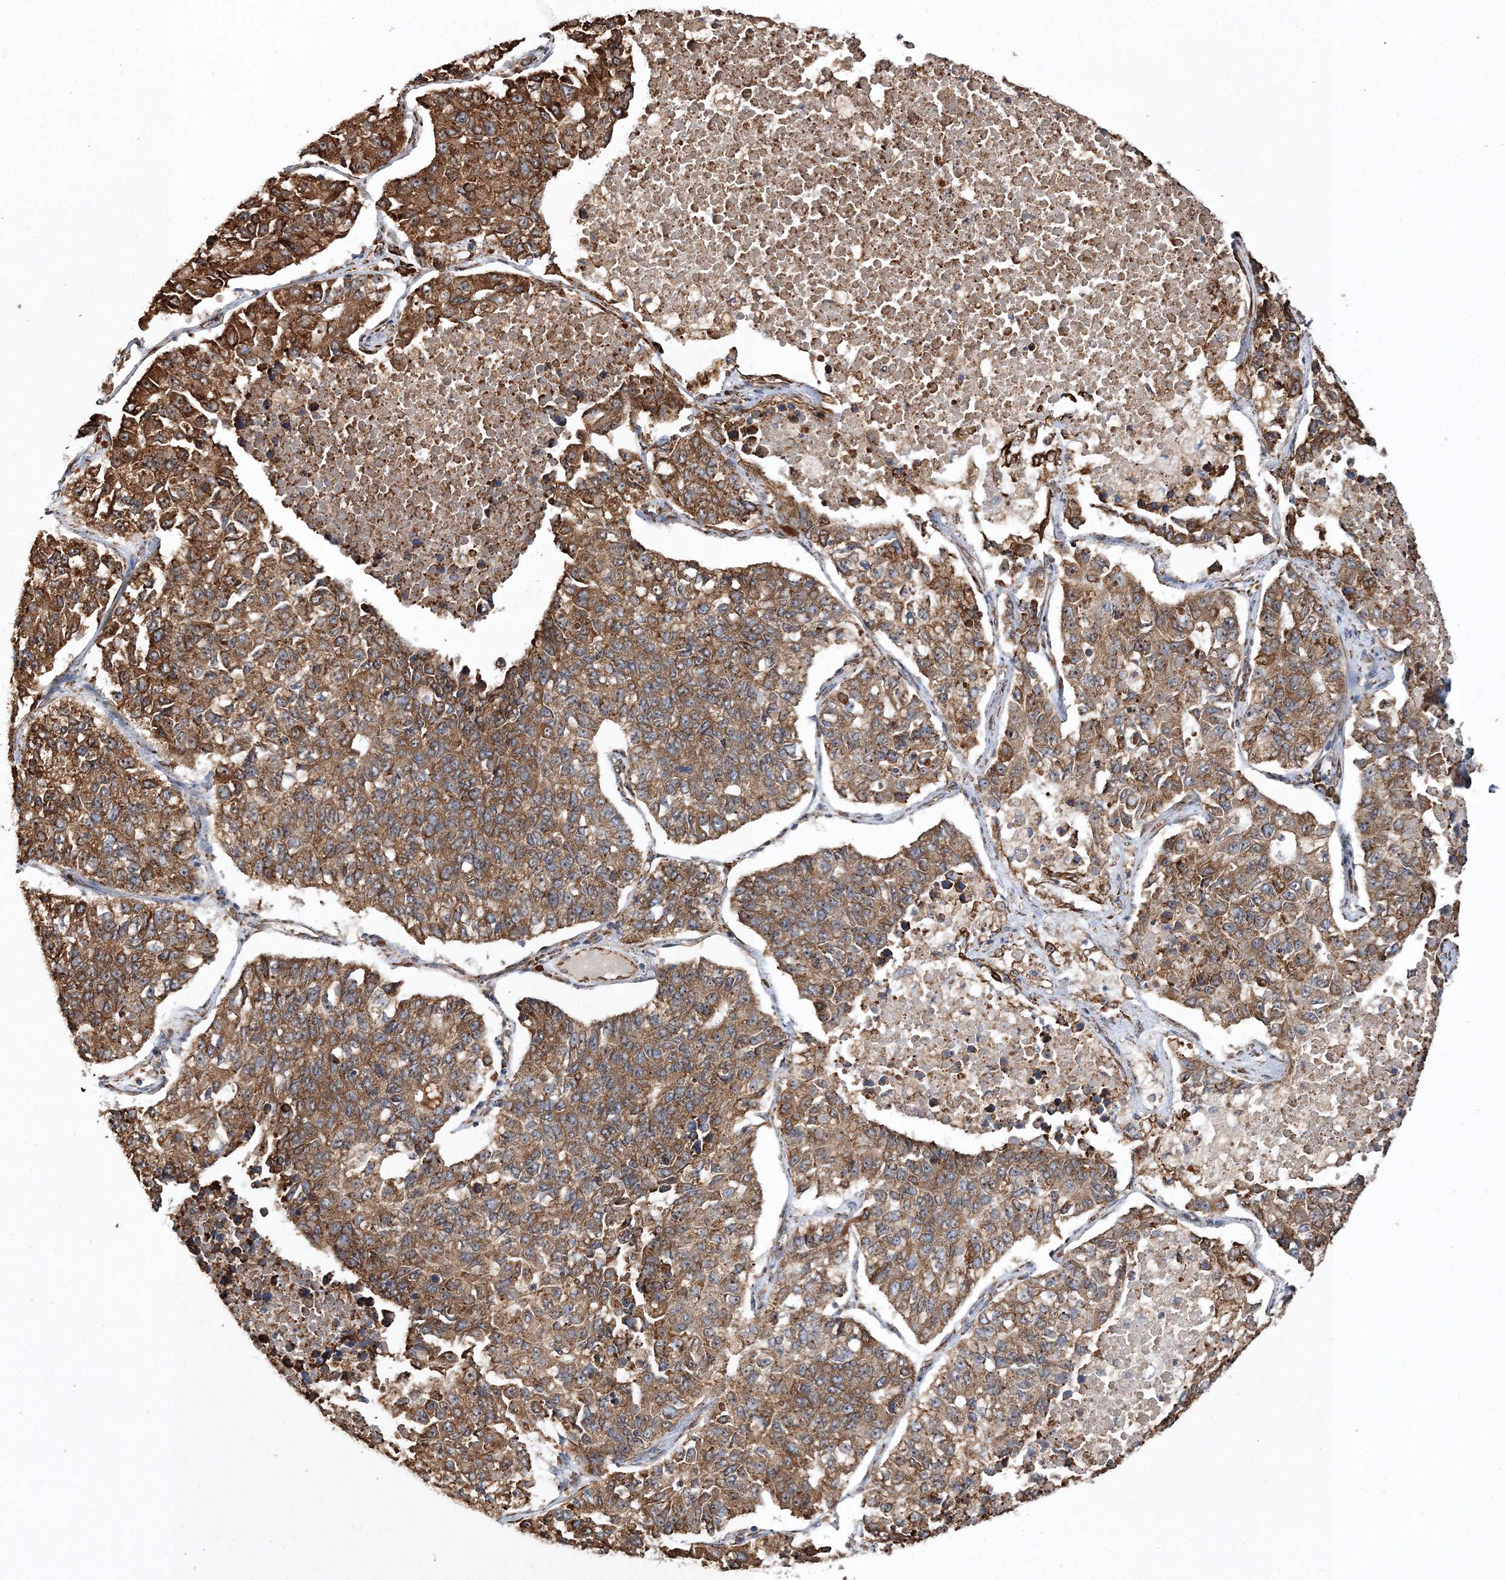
{"staining": {"intensity": "moderate", "quantity": ">75%", "location": "cytoplasmic/membranous"}, "tissue": "lung cancer", "cell_type": "Tumor cells", "image_type": "cancer", "snomed": [{"axis": "morphology", "description": "Adenocarcinoma, NOS"}, {"axis": "topography", "description": "Lung"}], "caption": "About >75% of tumor cells in human lung adenocarcinoma show moderate cytoplasmic/membranous protein staining as visualized by brown immunohistochemical staining.", "gene": "SCRN3", "patient": {"sex": "male", "age": 49}}